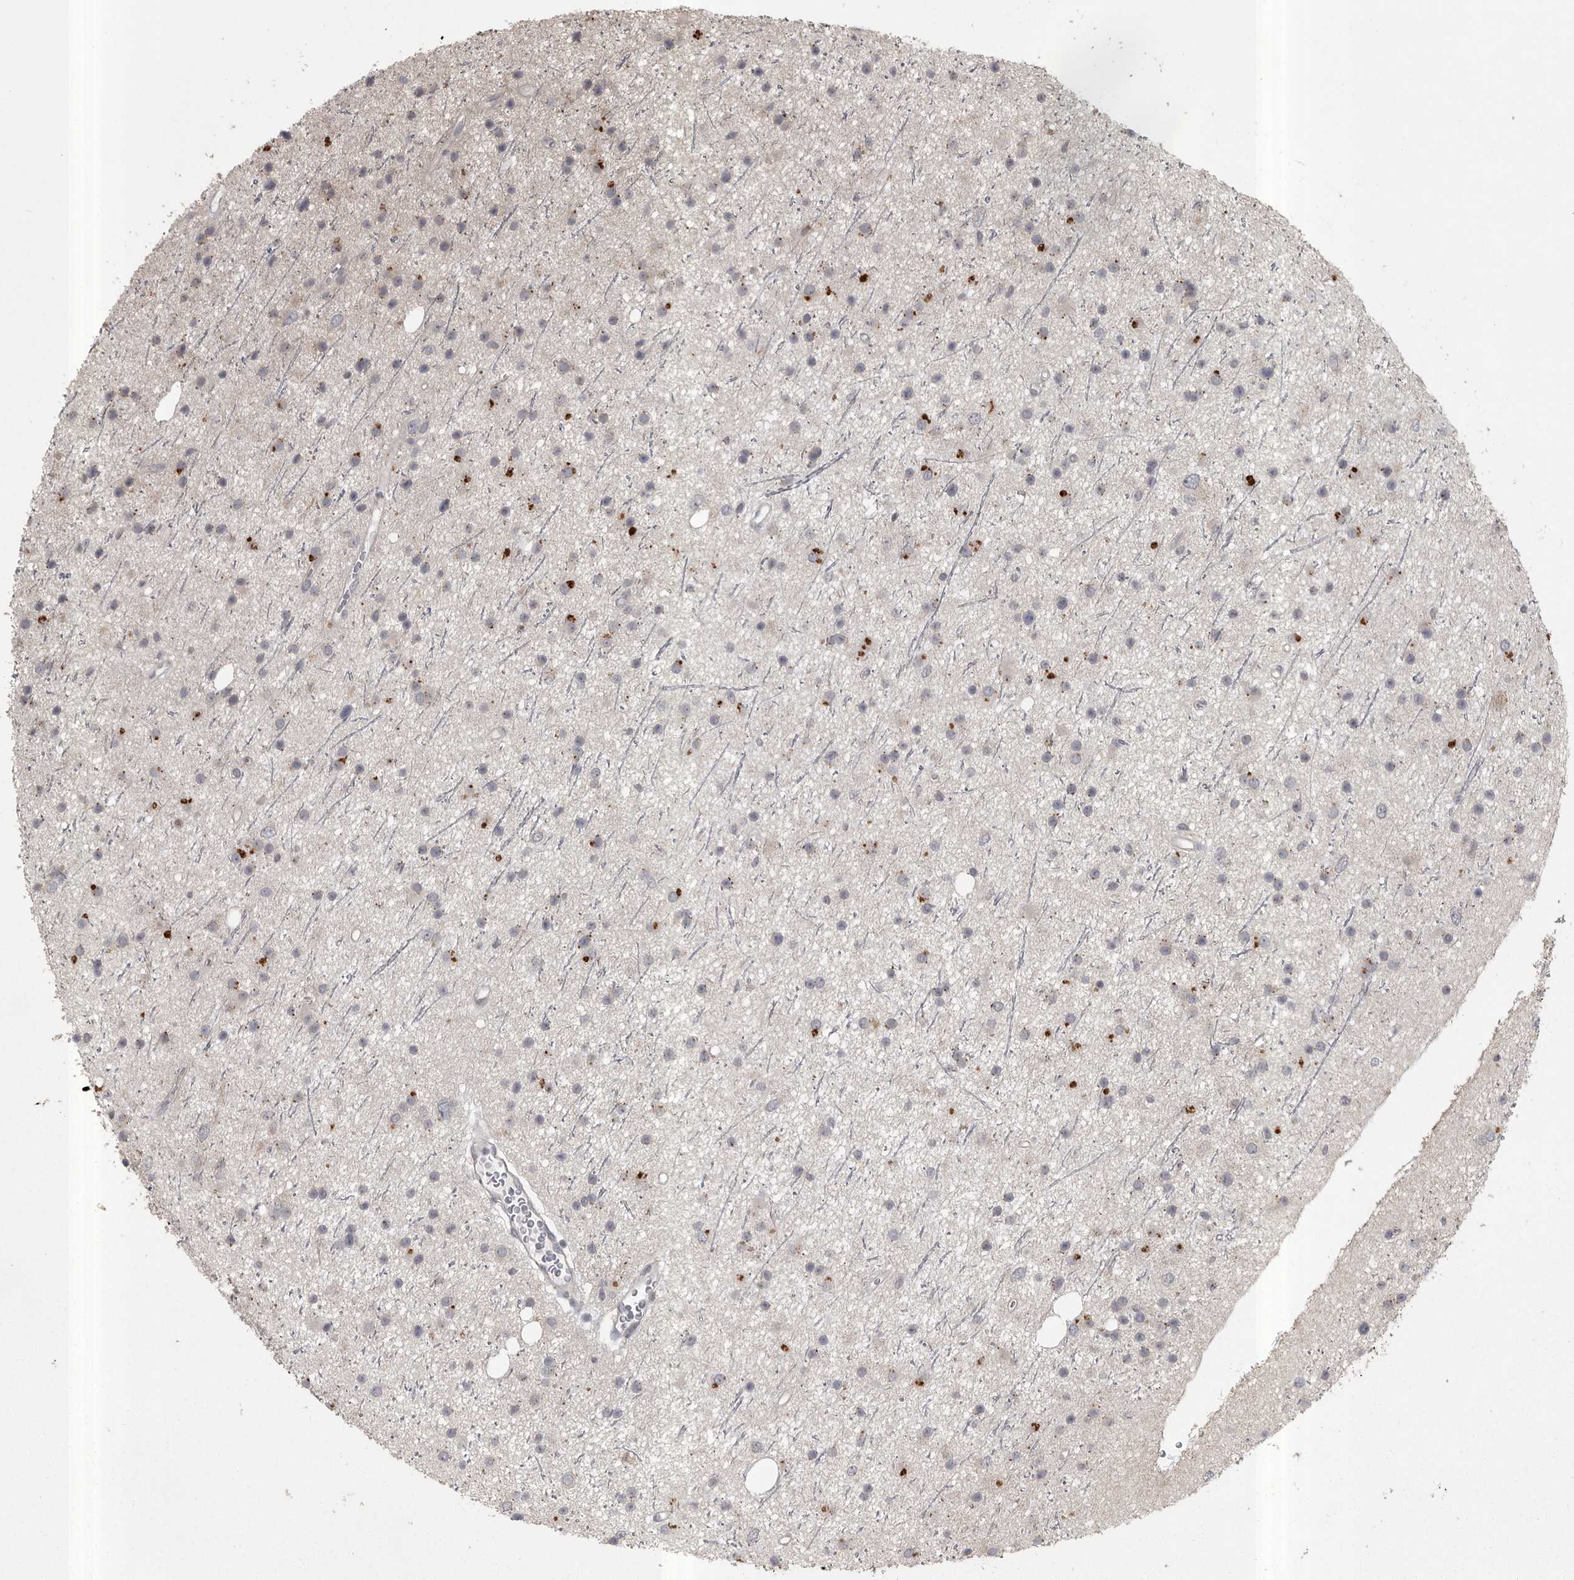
{"staining": {"intensity": "moderate", "quantity": "<25%", "location": "cytoplasmic/membranous"}, "tissue": "glioma", "cell_type": "Tumor cells", "image_type": "cancer", "snomed": [{"axis": "morphology", "description": "Glioma, malignant, Low grade"}, {"axis": "topography", "description": "Cerebral cortex"}], "caption": "Protein staining of glioma tissue demonstrates moderate cytoplasmic/membranous expression in approximately <25% of tumor cells.", "gene": "PHF13", "patient": {"sex": "female", "age": 39}}